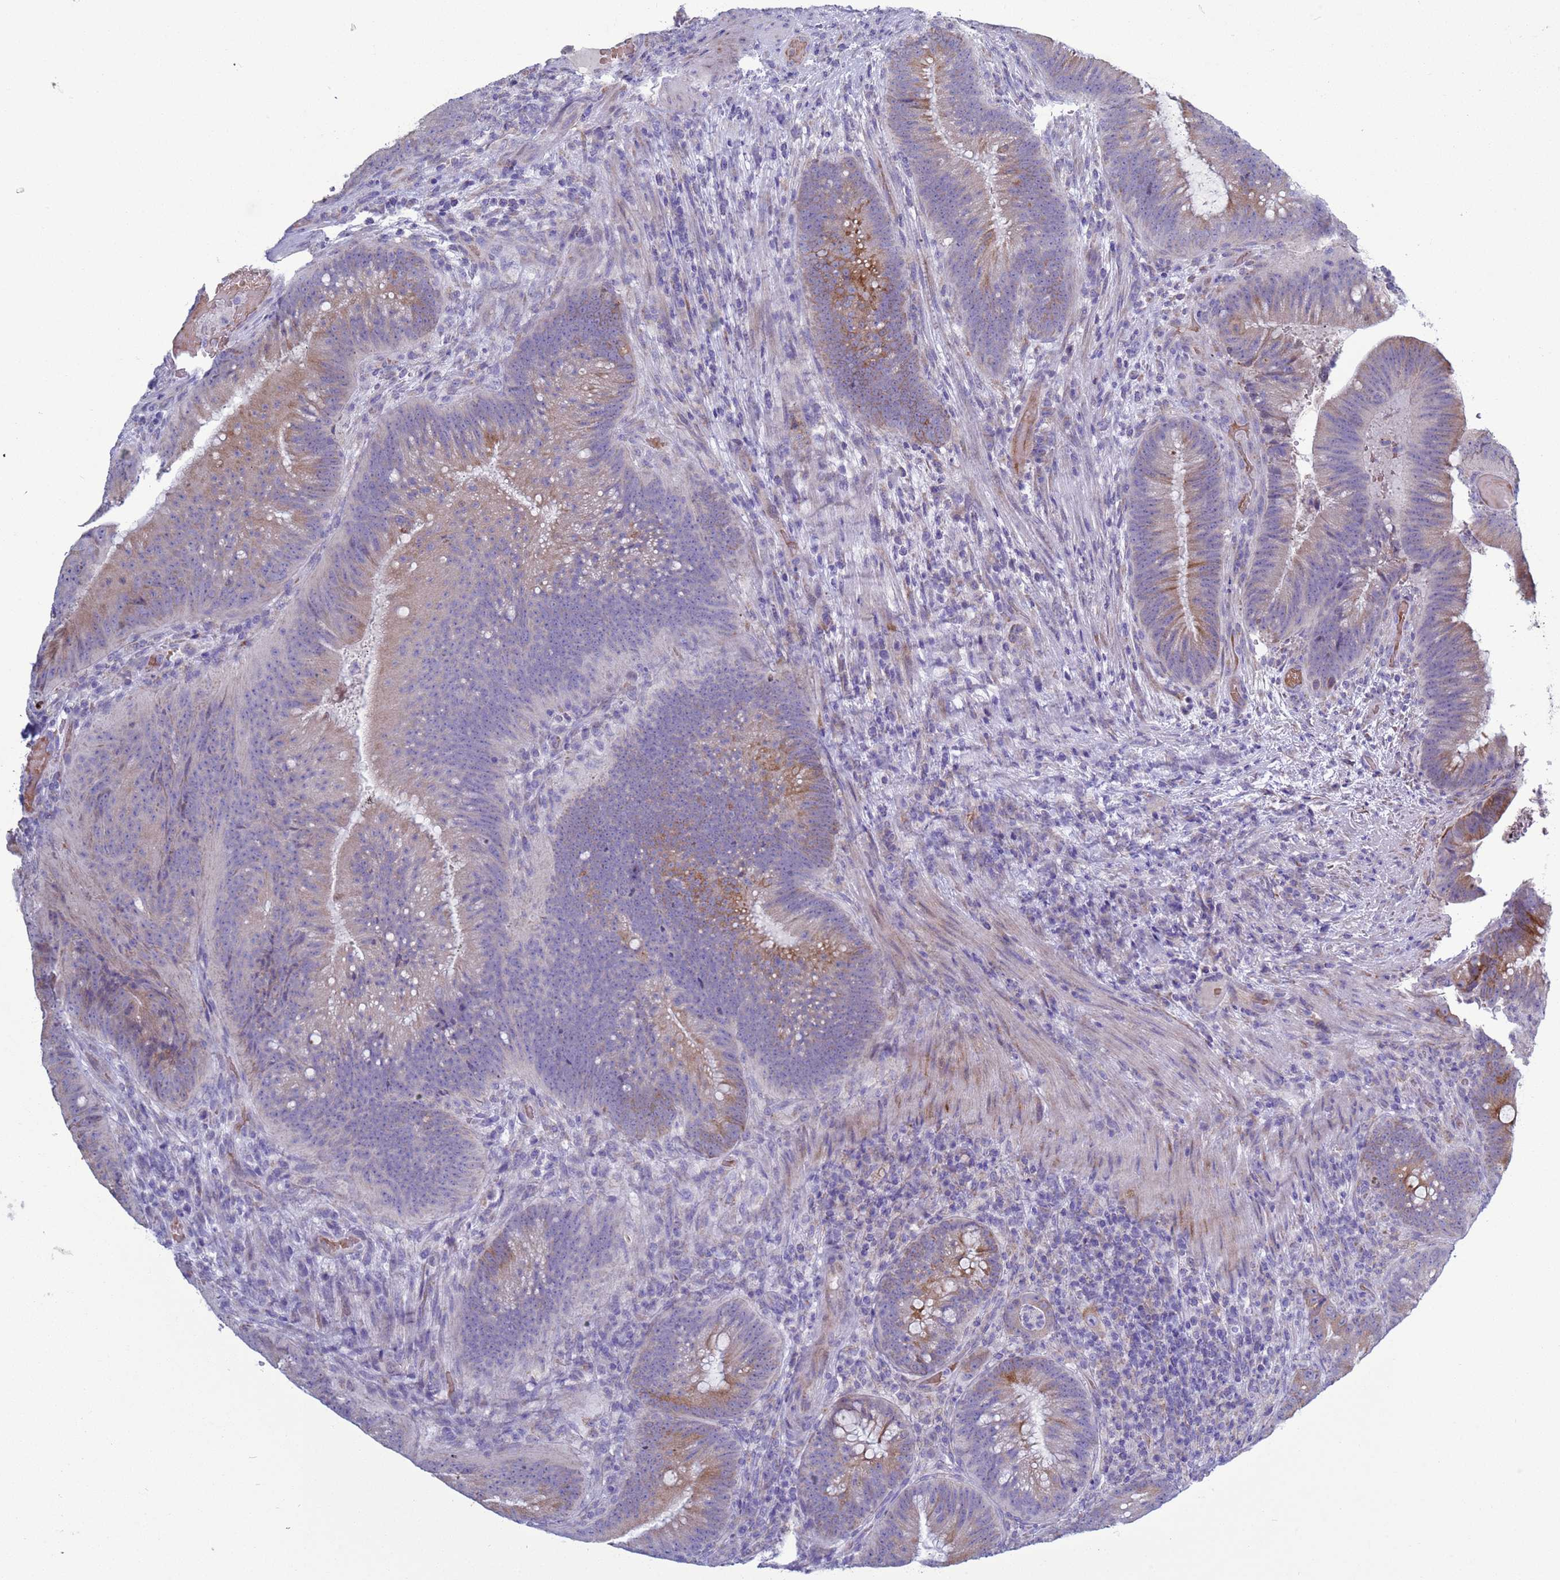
{"staining": {"intensity": "moderate", "quantity": "<25%", "location": "cytoplasmic/membranous"}, "tissue": "colorectal cancer", "cell_type": "Tumor cells", "image_type": "cancer", "snomed": [{"axis": "morphology", "description": "Adenocarcinoma, NOS"}, {"axis": "topography", "description": "Colon"}], "caption": "Protein analysis of adenocarcinoma (colorectal) tissue demonstrates moderate cytoplasmic/membranous positivity in approximately <25% of tumor cells.", "gene": "ABHD17B", "patient": {"sex": "female", "age": 43}}